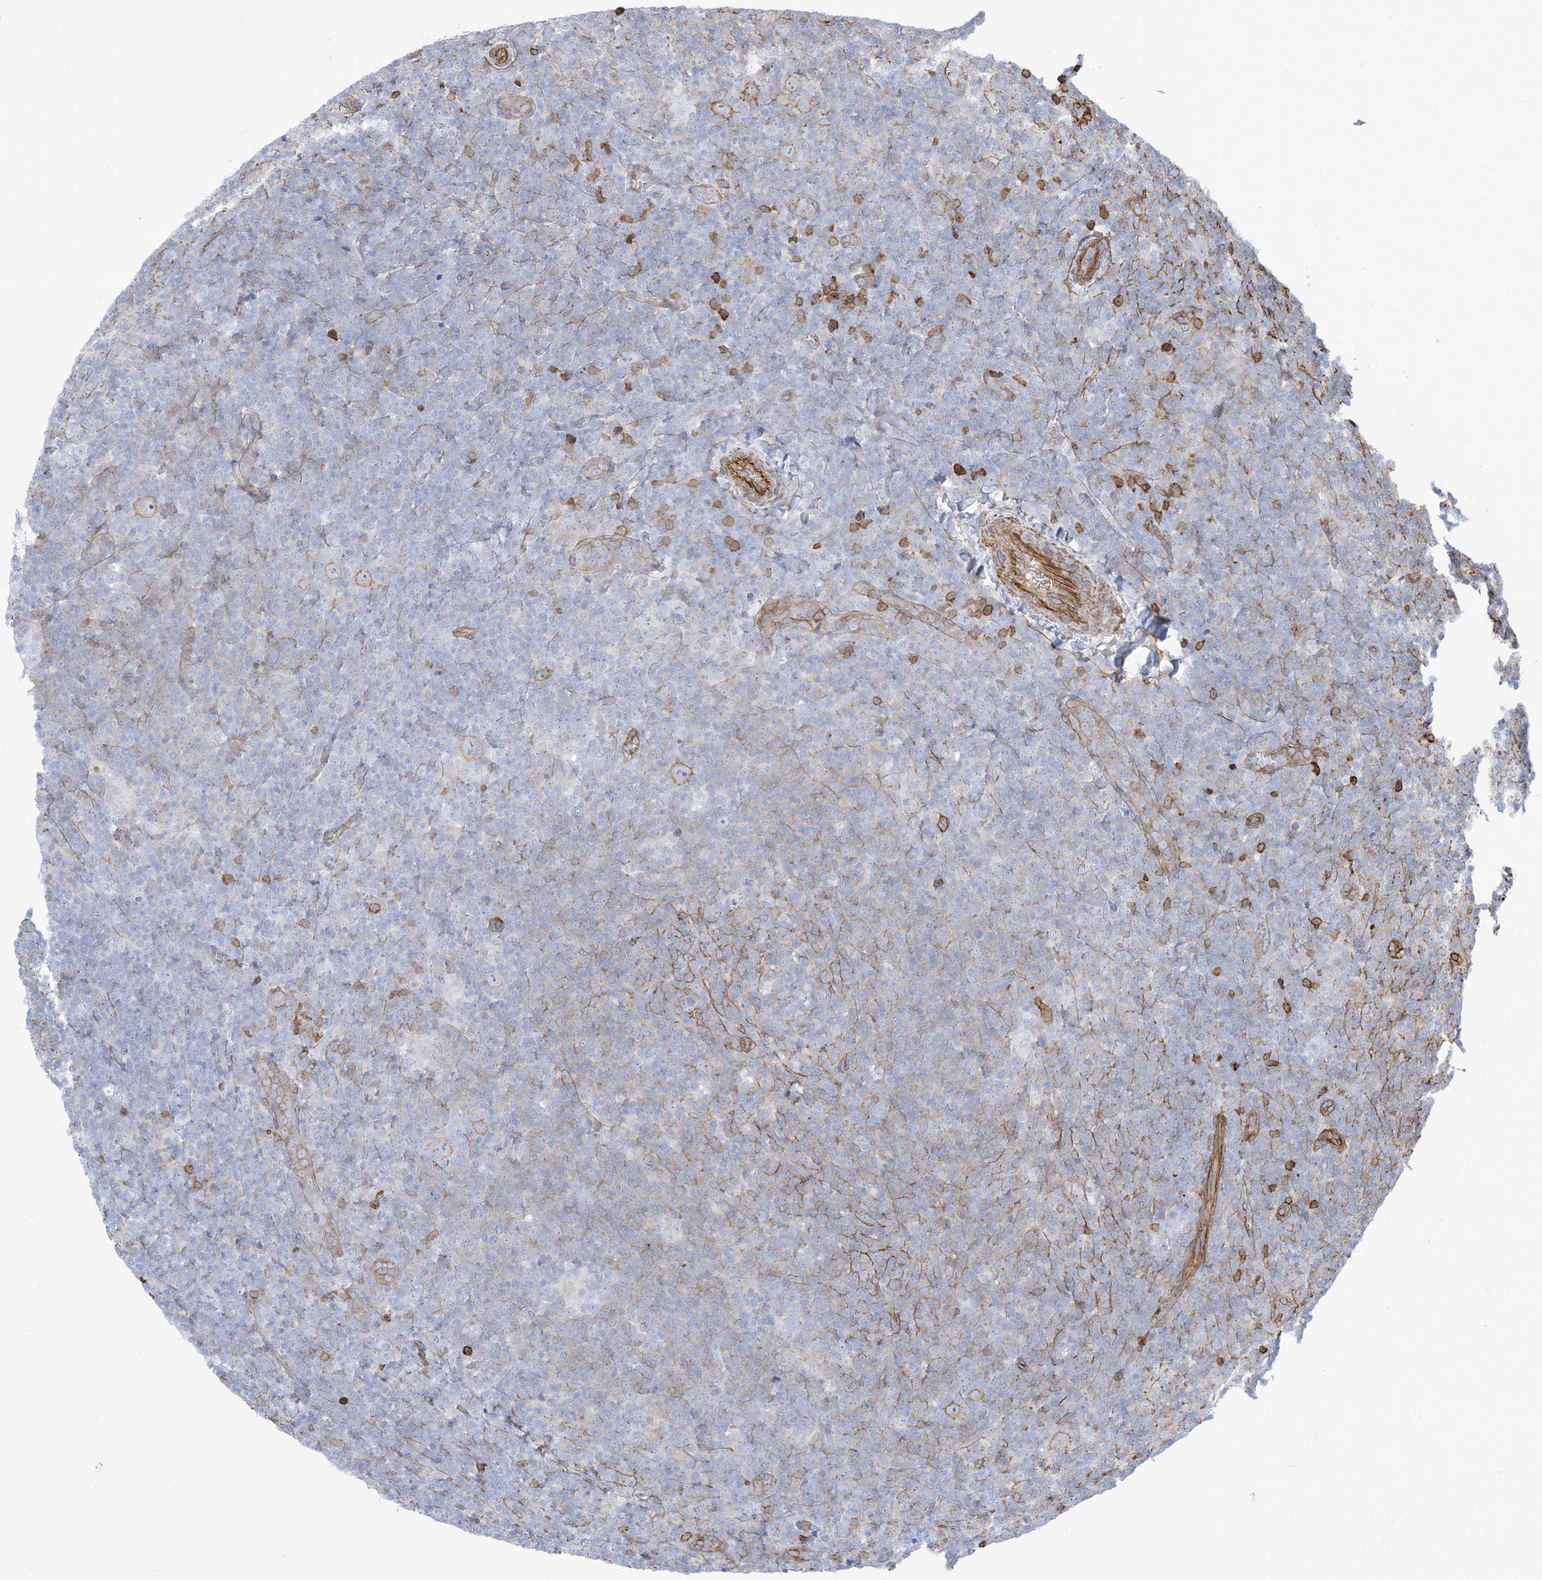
{"staining": {"intensity": "moderate", "quantity": "25%-75%", "location": "cytoplasmic/membranous"}, "tissue": "lymphoma", "cell_type": "Tumor cells", "image_type": "cancer", "snomed": [{"axis": "morphology", "description": "Hodgkin's disease, NOS"}, {"axis": "topography", "description": "Lymph node"}], "caption": "The micrograph shows staining of Hodgkin's disease, revealing moderate cytoplasmic/membranous protein positivity (brown color) within tumor cells. (DAB (3,3'-diaminobenzidine) IHC with brightfield microscopy, high magnification).", "gene": "B3GNT7", "patient": {"sex": "female", "age": 57}}